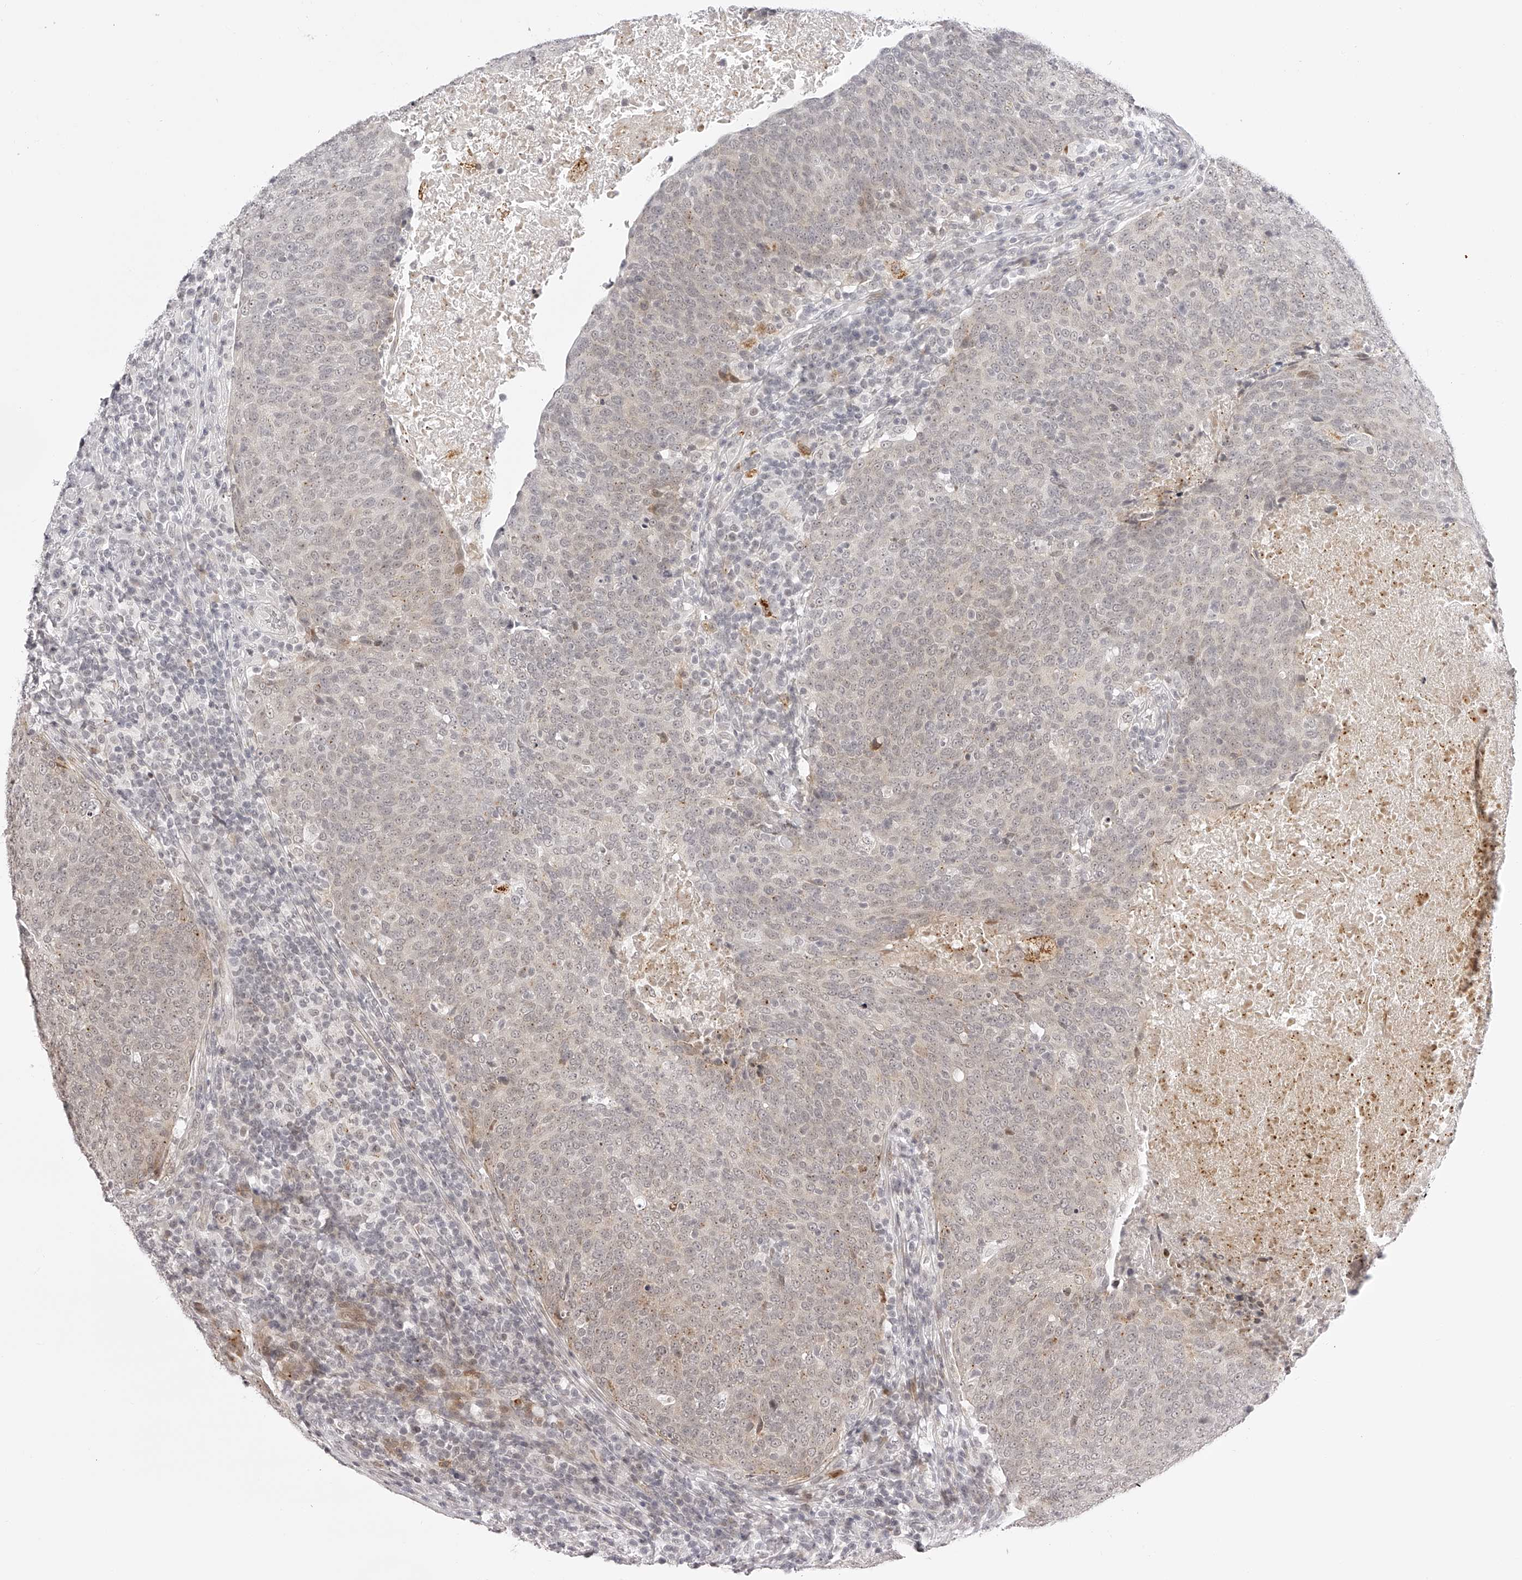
{"staining": {"intensity": "weak", "quantity": "25%-75%", "location": "cytoplasmic/membranous,nuclear"}, "tissue": "head and neck cancer", "cell_type": "Tumor cells", "image_type": "cancer", "snomed": [{"axis": "morphology", "description": "Squamous cell carcinoma, NOS"}, {"axis": "morphology", "description": "Squamous cell carcinoma, metastatic, NOS"}, {"axis": "topography", "description": "Lymph node"}, {"axis": "topography", "description": "Head-Neck"}], "caption": "Immunohistochemical staining of head and neck cancer exhibits low levels of weak cytoplasmic/membranous and nuclear protein positivity in about 25%-75% of tumor cells. The staining was performed using DAB (3,3'-diaminobenzidine) to visualize the protein expression in brown, while the nuclei were stained in blue with hematoxylin (Magnification: 20x).", "gene": "PLEKHG1", "patient": {"sex": "male", "age": 62}}